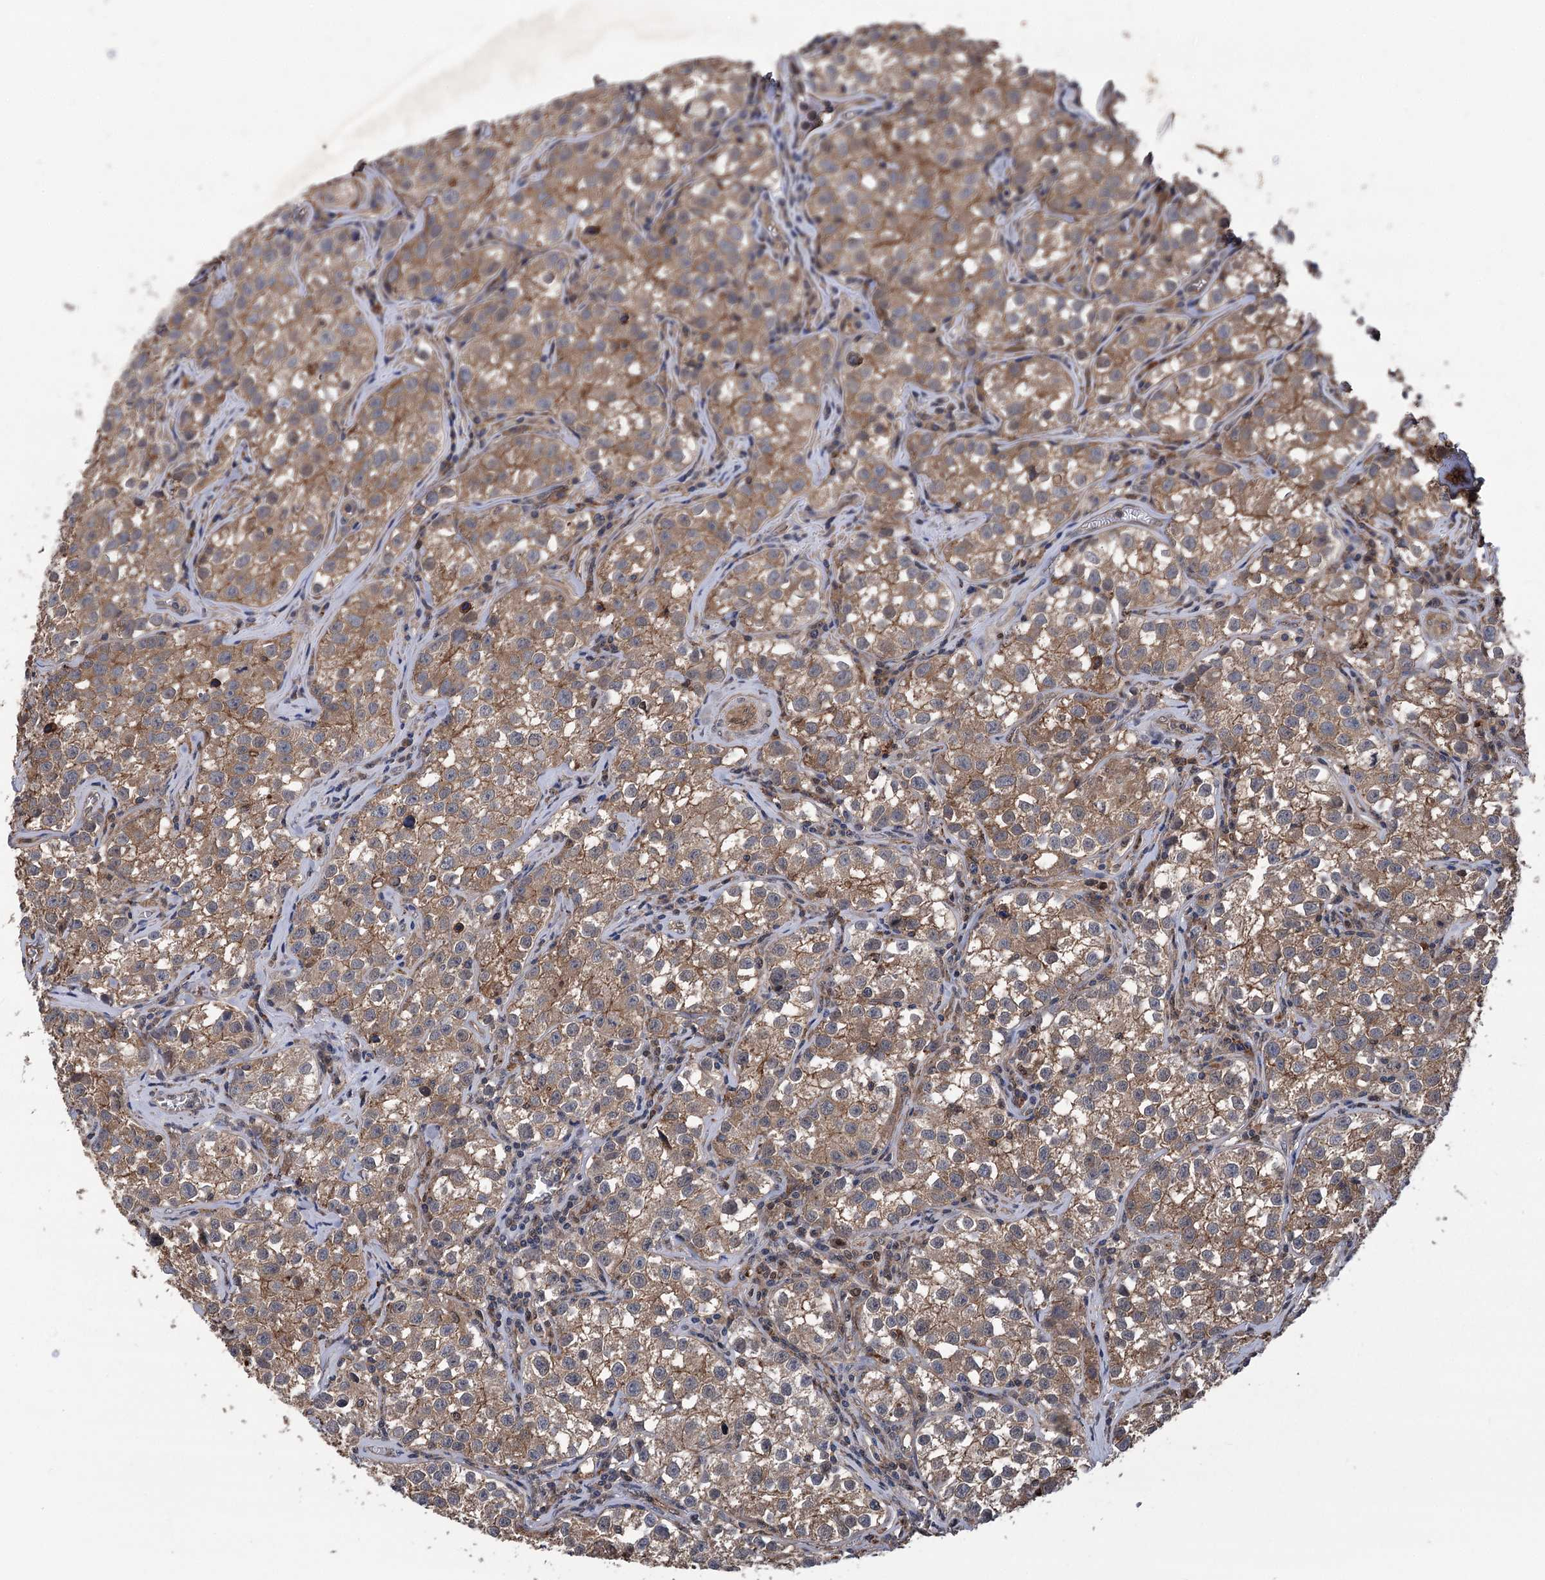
{"staining": {"intensity": "weak", "quantity": "25%-75%", "location": "cytoplasmic/membranous"}, "tissue": "testis cancer", "cell_type": "Tumor cells", "image_type": "cancer", "snomed": [{"axis": "morphology", "description": "Seminoma, NOS"}, {"axis": "morphology", "description": "Carcinoma, Embryonal, NOS"}, {"axis": "topography", "description": "Testis"}], "caption": "Testis cancer (seminoma) stained for a protein (brown) displays weak cytoplasmic/membranous positive positivity in about 25%-75% of tumor cells.", "gene": "DPP3", "patient": {"sex": "male", "age": 43}}